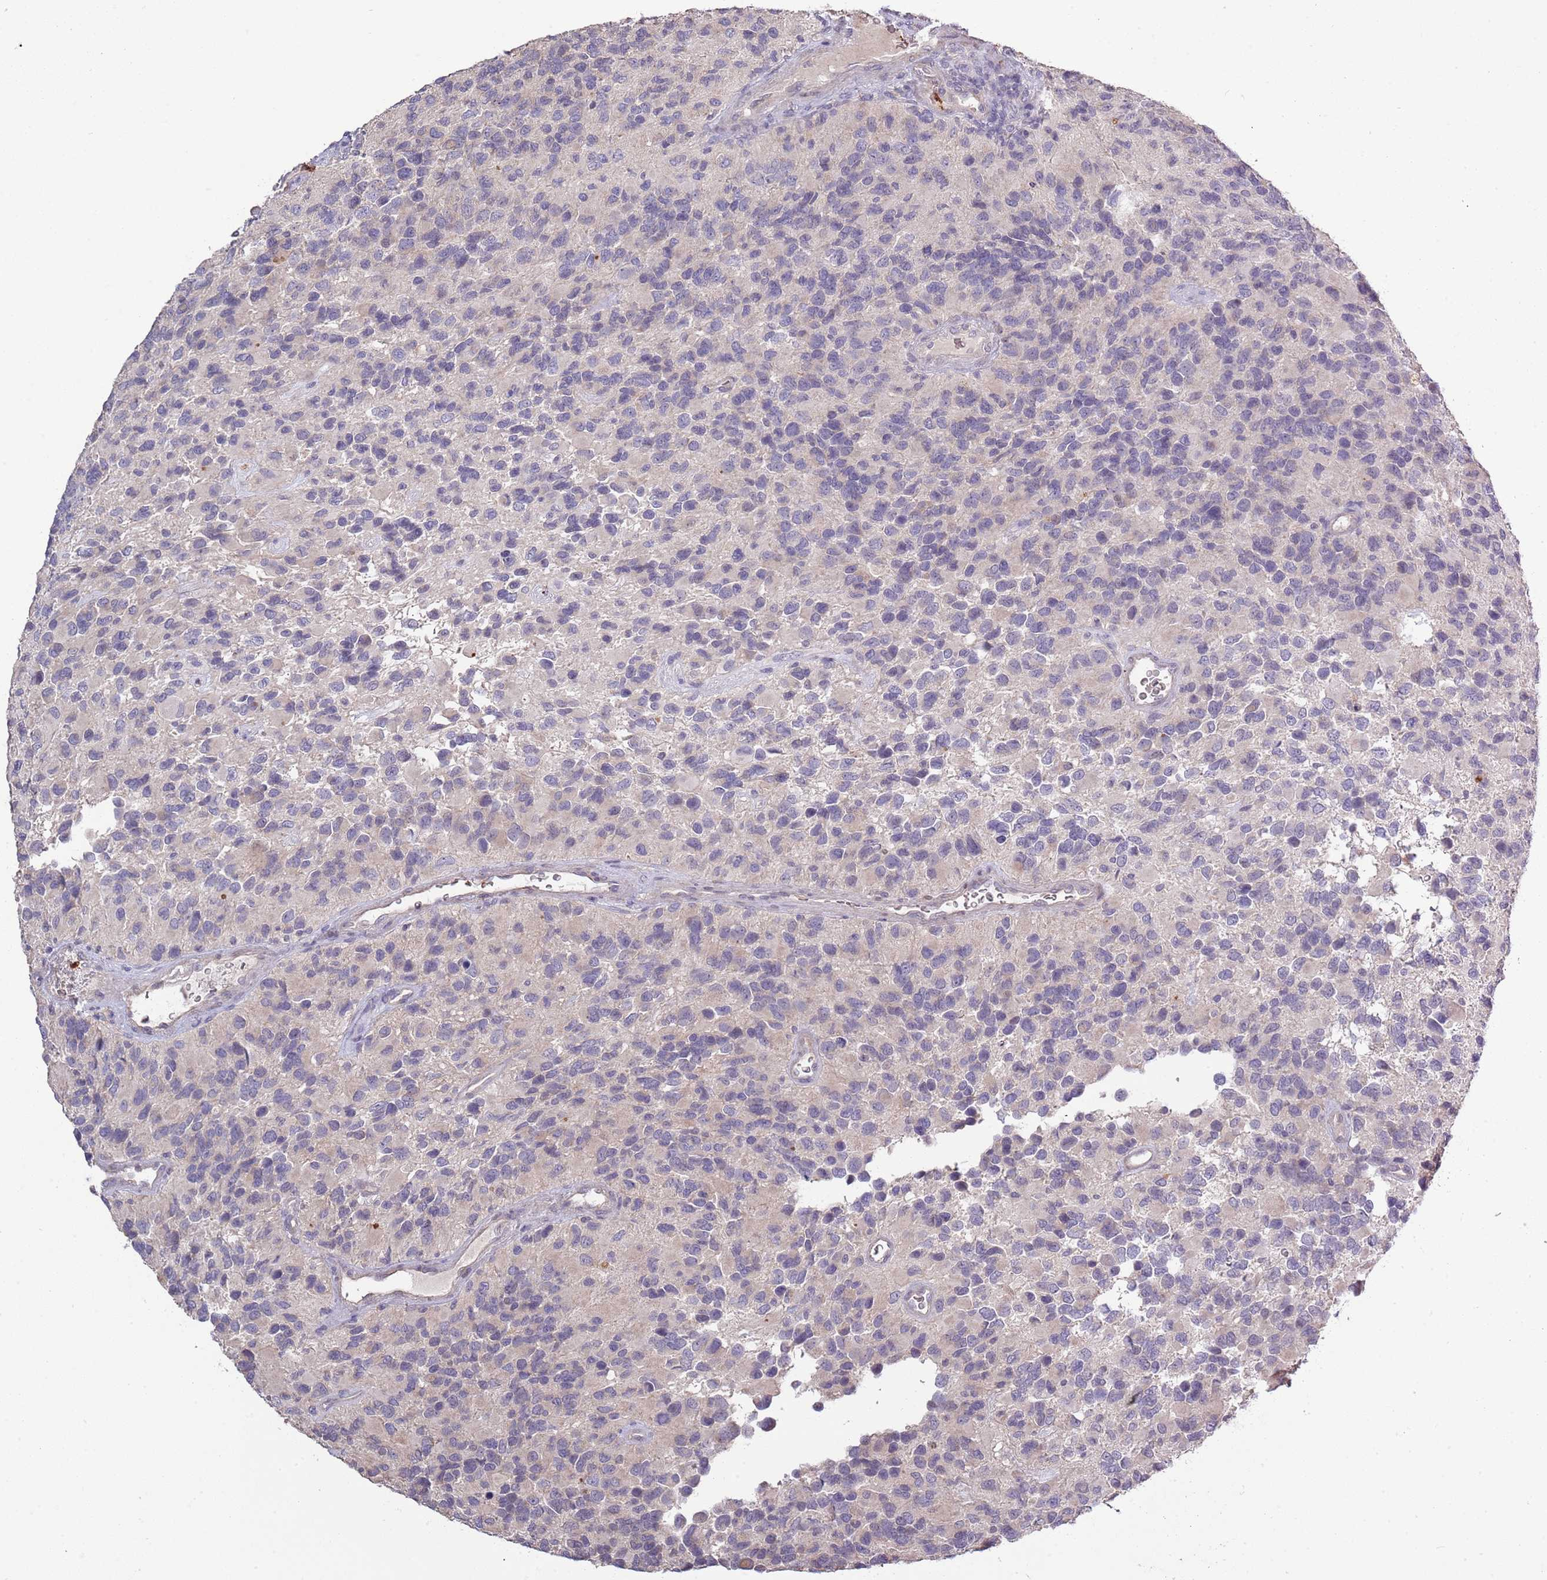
{"staining": {"intensity": "negative", "quantity": "none", "location": "none"}, "tissue": "glioma", "cell_type": "Tumor cells", "image_type": "cancer", "snomed": [{"axis": "morphology", "description": "Glioma, malignant, High grade"}, {"axis": "topography", "description": "Brain"}], "caption": "Glioma stained for a protein using immunohistochemistry demonstrates no expression tumor cells.", "gene": "P2RY13", "patient": {"sex": "male", "age": 77}}